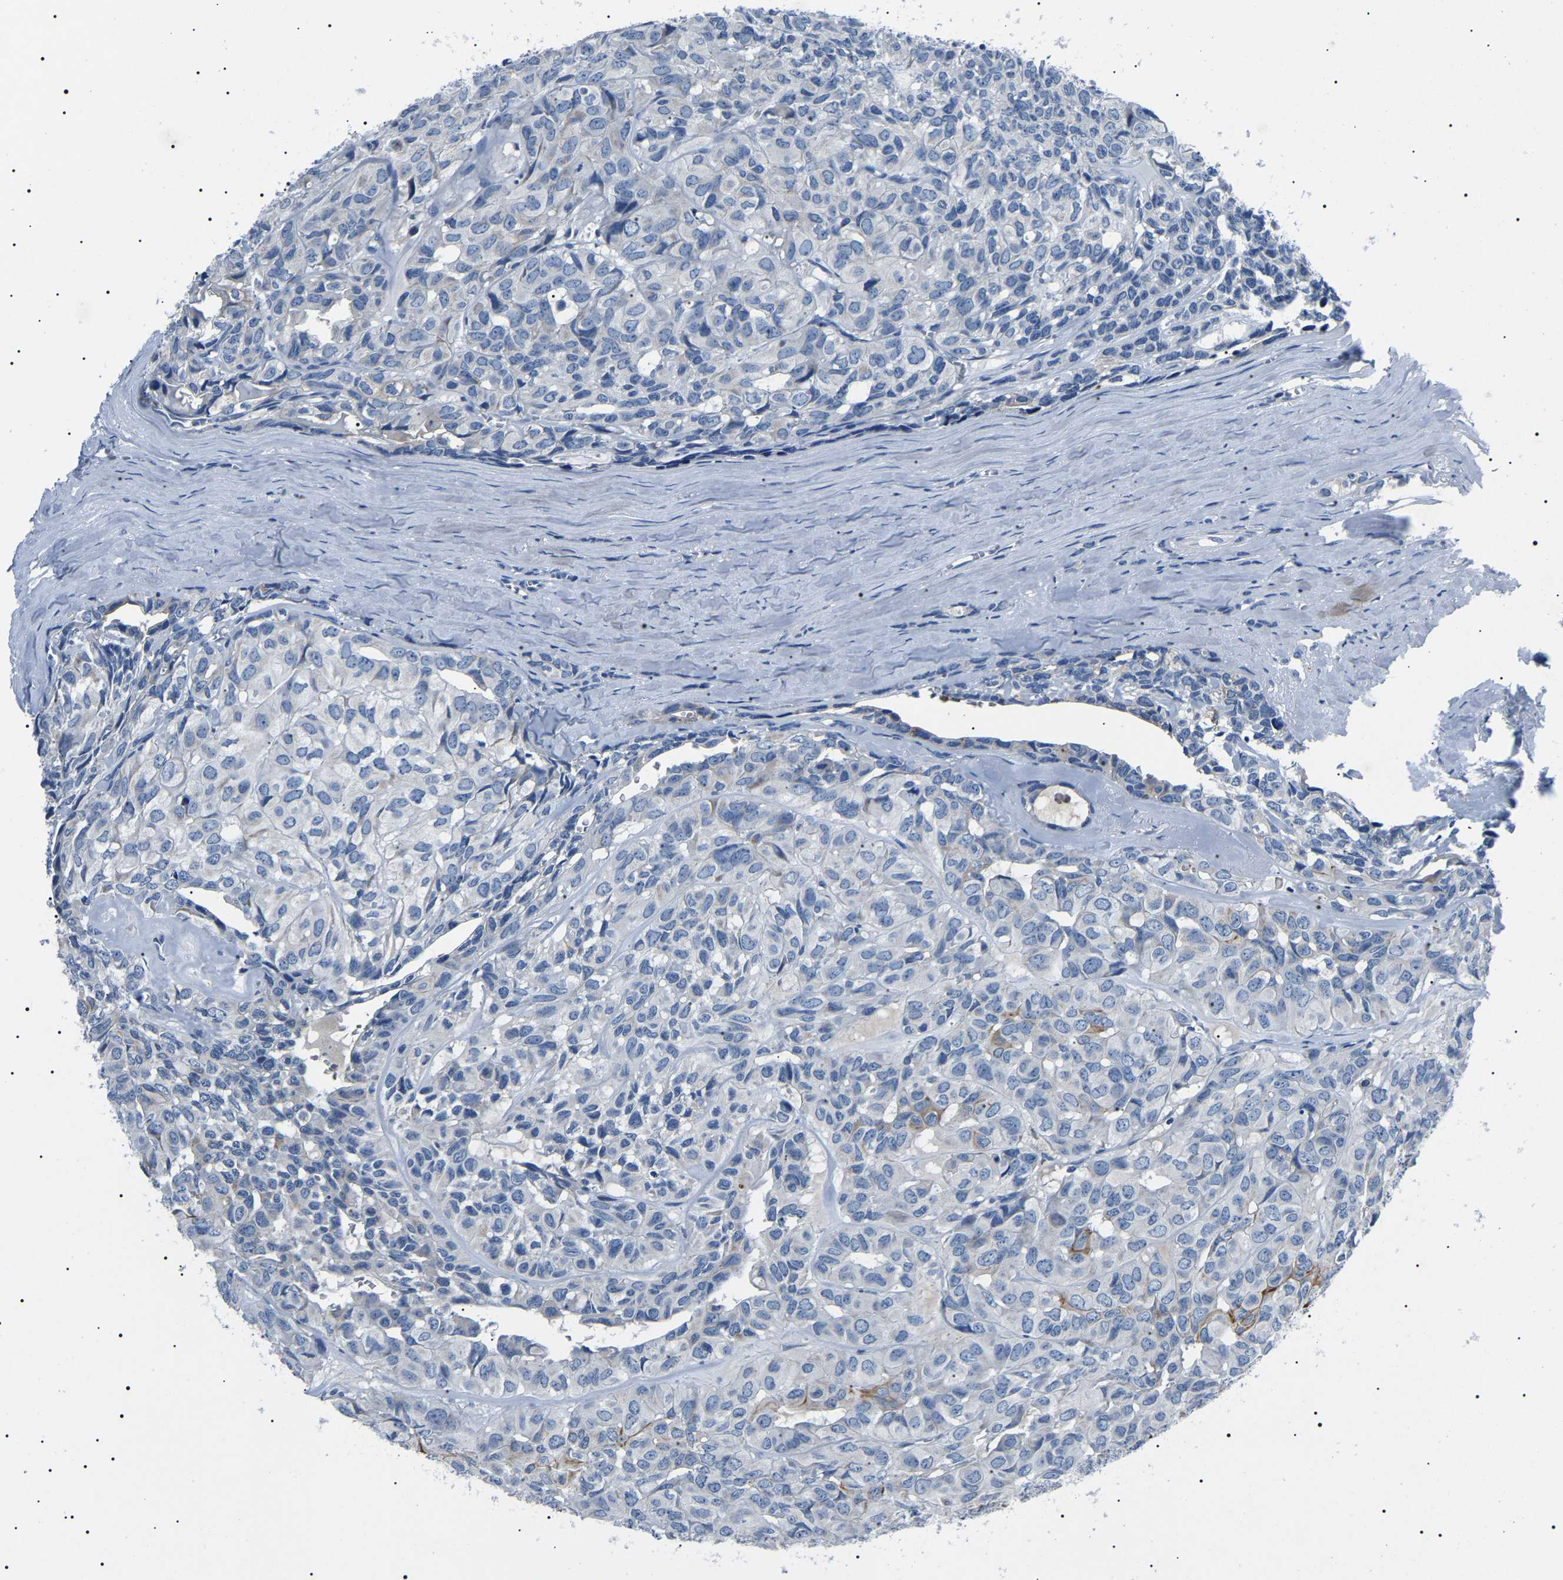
{"staining": {"intensity": "weak", "quantity": "<25%", "location": "cytoplasmic/membranous"}, "tissue": "head and neck cancer", "cell_type": "Tumor cells", "image_type": "cancer", "snomed": [{"axis": "morphology", "description": "Adenocarcinoma, NOS"}, {"axis": "topography", "description": "Salivary gland, NOS"}, {"axis": "topography", "description": "Head-Neck"}], "caption": "DAB (3,3'-diaminobenzidine) immunohistochemical staining of human head and neck cancer (adenocarcinoma) reveals no significant staining in tumor cells.", "gene": "KLK15", "patient": {"sex": "female", "age": 76}}